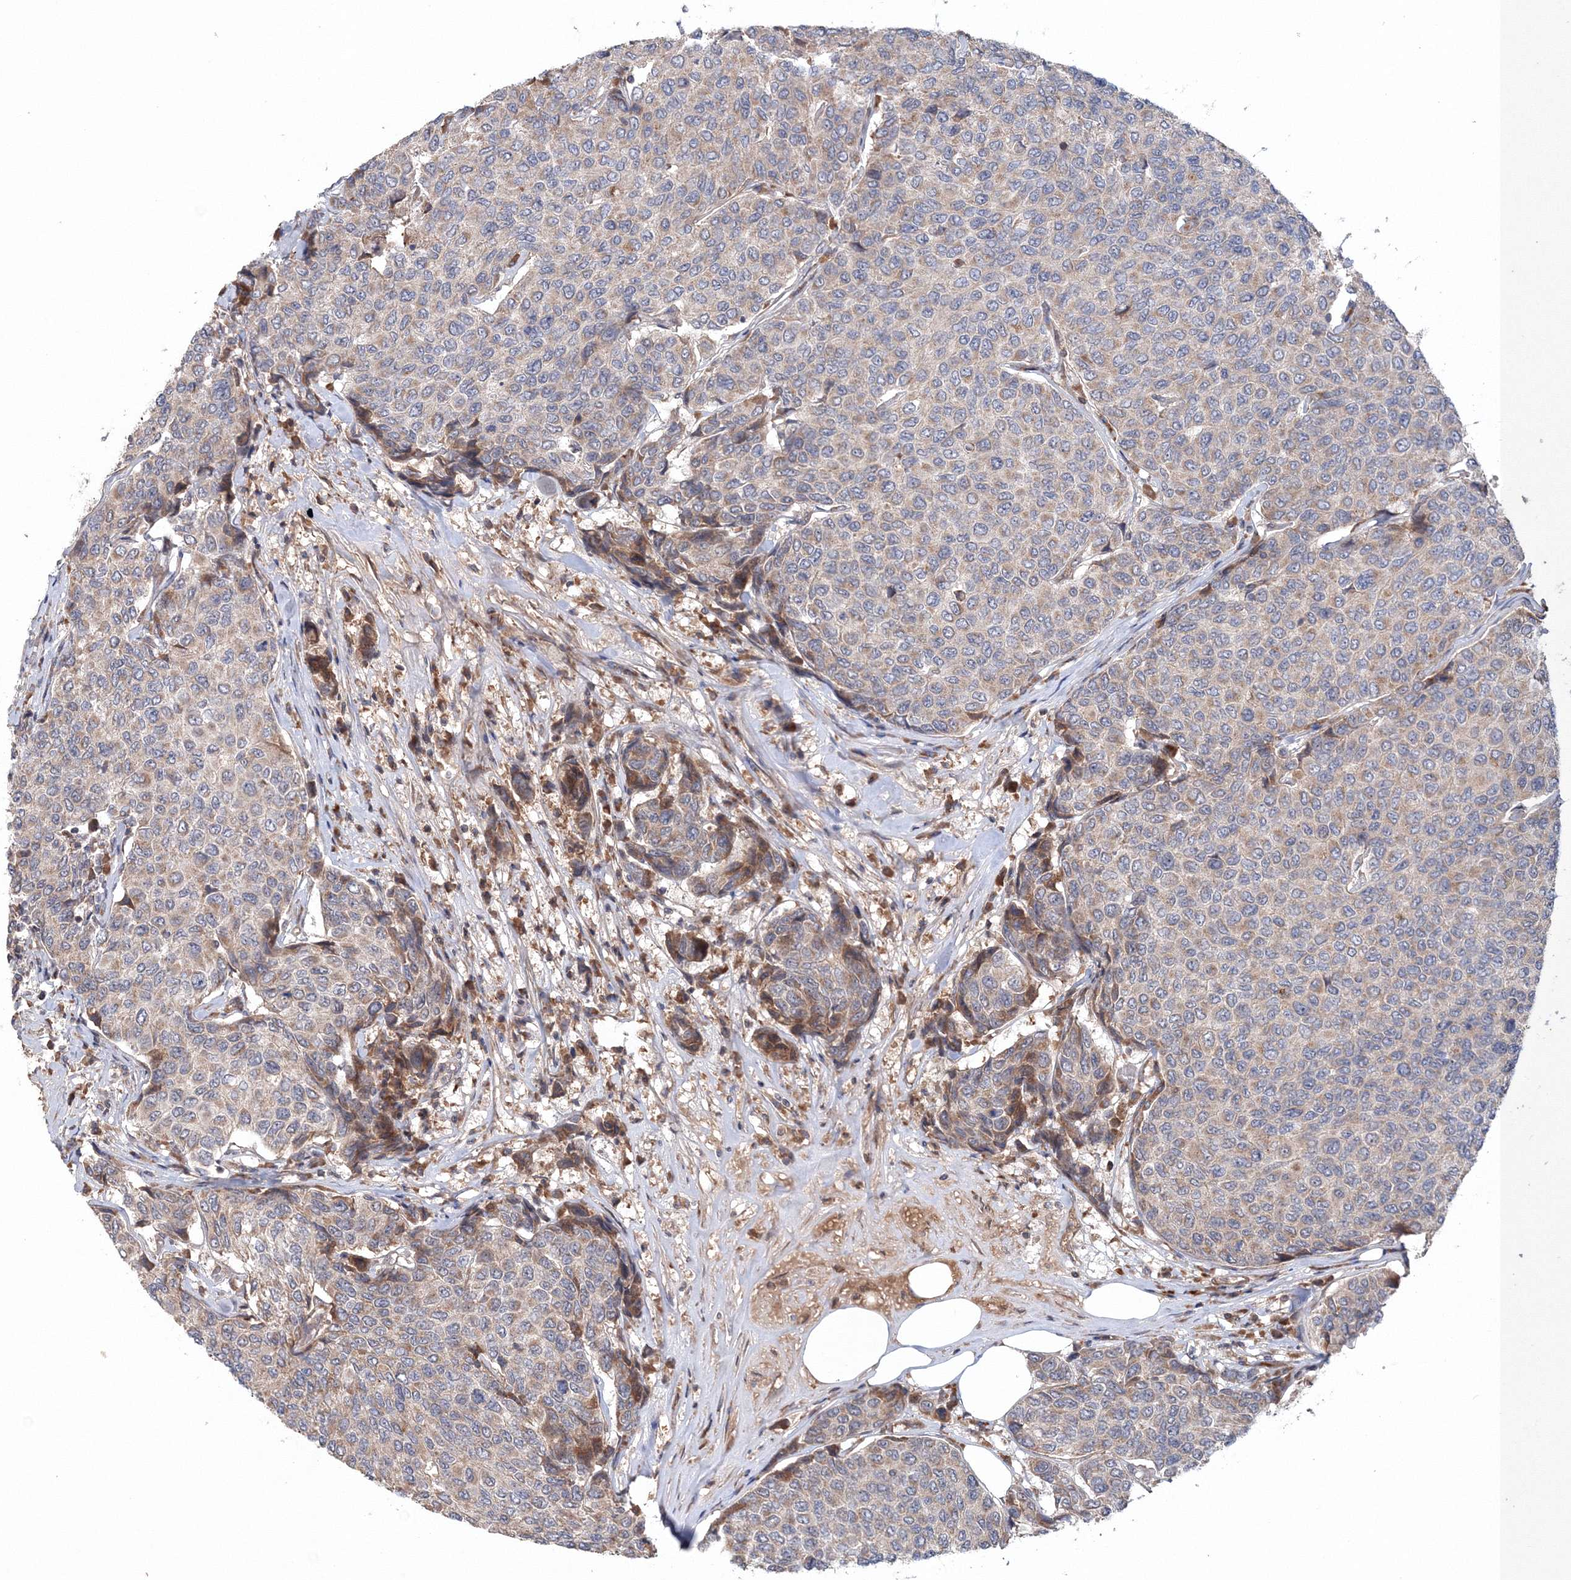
{"staining": {"intensity": "weak", "quantity": ">75%", "location": "cytoplasmic/membranous"}, "tissue": "breast cancer", "cell_type": "Tumor cells", "image_type": "cancer", "snomed": [{"axis": "morphology", "description": "Duct carcinoma"}, {"axis": "topography", "description": "Breast"}], "caption": "About >75% of tumor cells in human intraductal carcinoma (breast) display weak cytoplasmic/membranous protein staining as visualized by brown immunohistochemical staining.", "gene": "NOA1", "patient": {"sex": "female", "age": 55}}